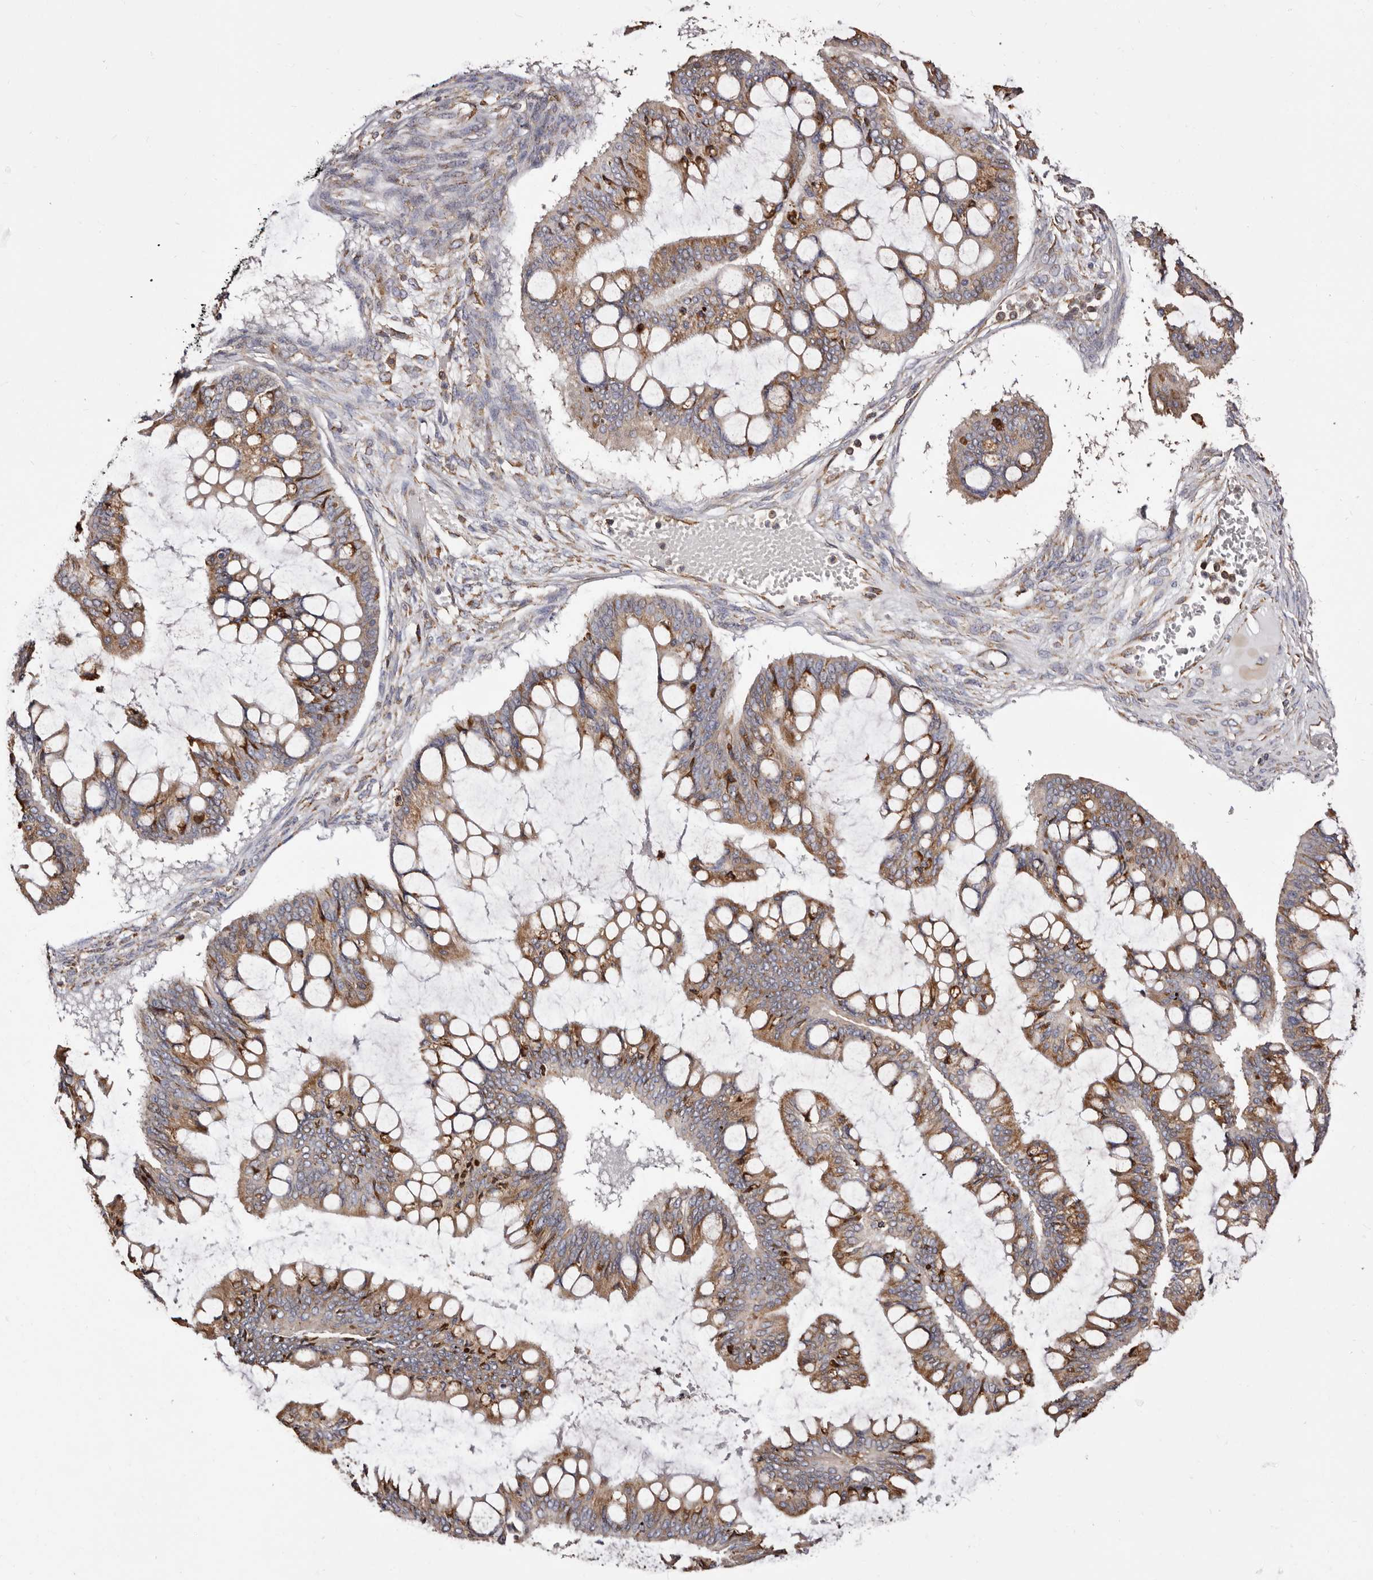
{"staining": {"intensity": "moderate", "quantity": ">75%", "location": "cytoplasmic/membranous"}, "tissue": "ovarian cancer", "cell_type": "Tumor cells", "image_type": "cancer", "snomed": [{"axis": "morphology", "description": "Cystadenocarcinoma, mucinous, NOS"}, {"axis": "topography", "description": "Ovary"}], "caption": "Immunohistochemistry (IHC) (DAB) staining of human ovarian cancer (mucinous cystadenocarcinoma) exhibits moderate cytoplasmic/membranous protein expression in about >75% of tumor cells. The staining was performed using DAB to visualize the protein expression in brown, while the nuclei were stained in blue with hematoxylin (Magnification: 20x).", "gene": "ACBD6", "patient": {"sex": "female", "age": 73}}